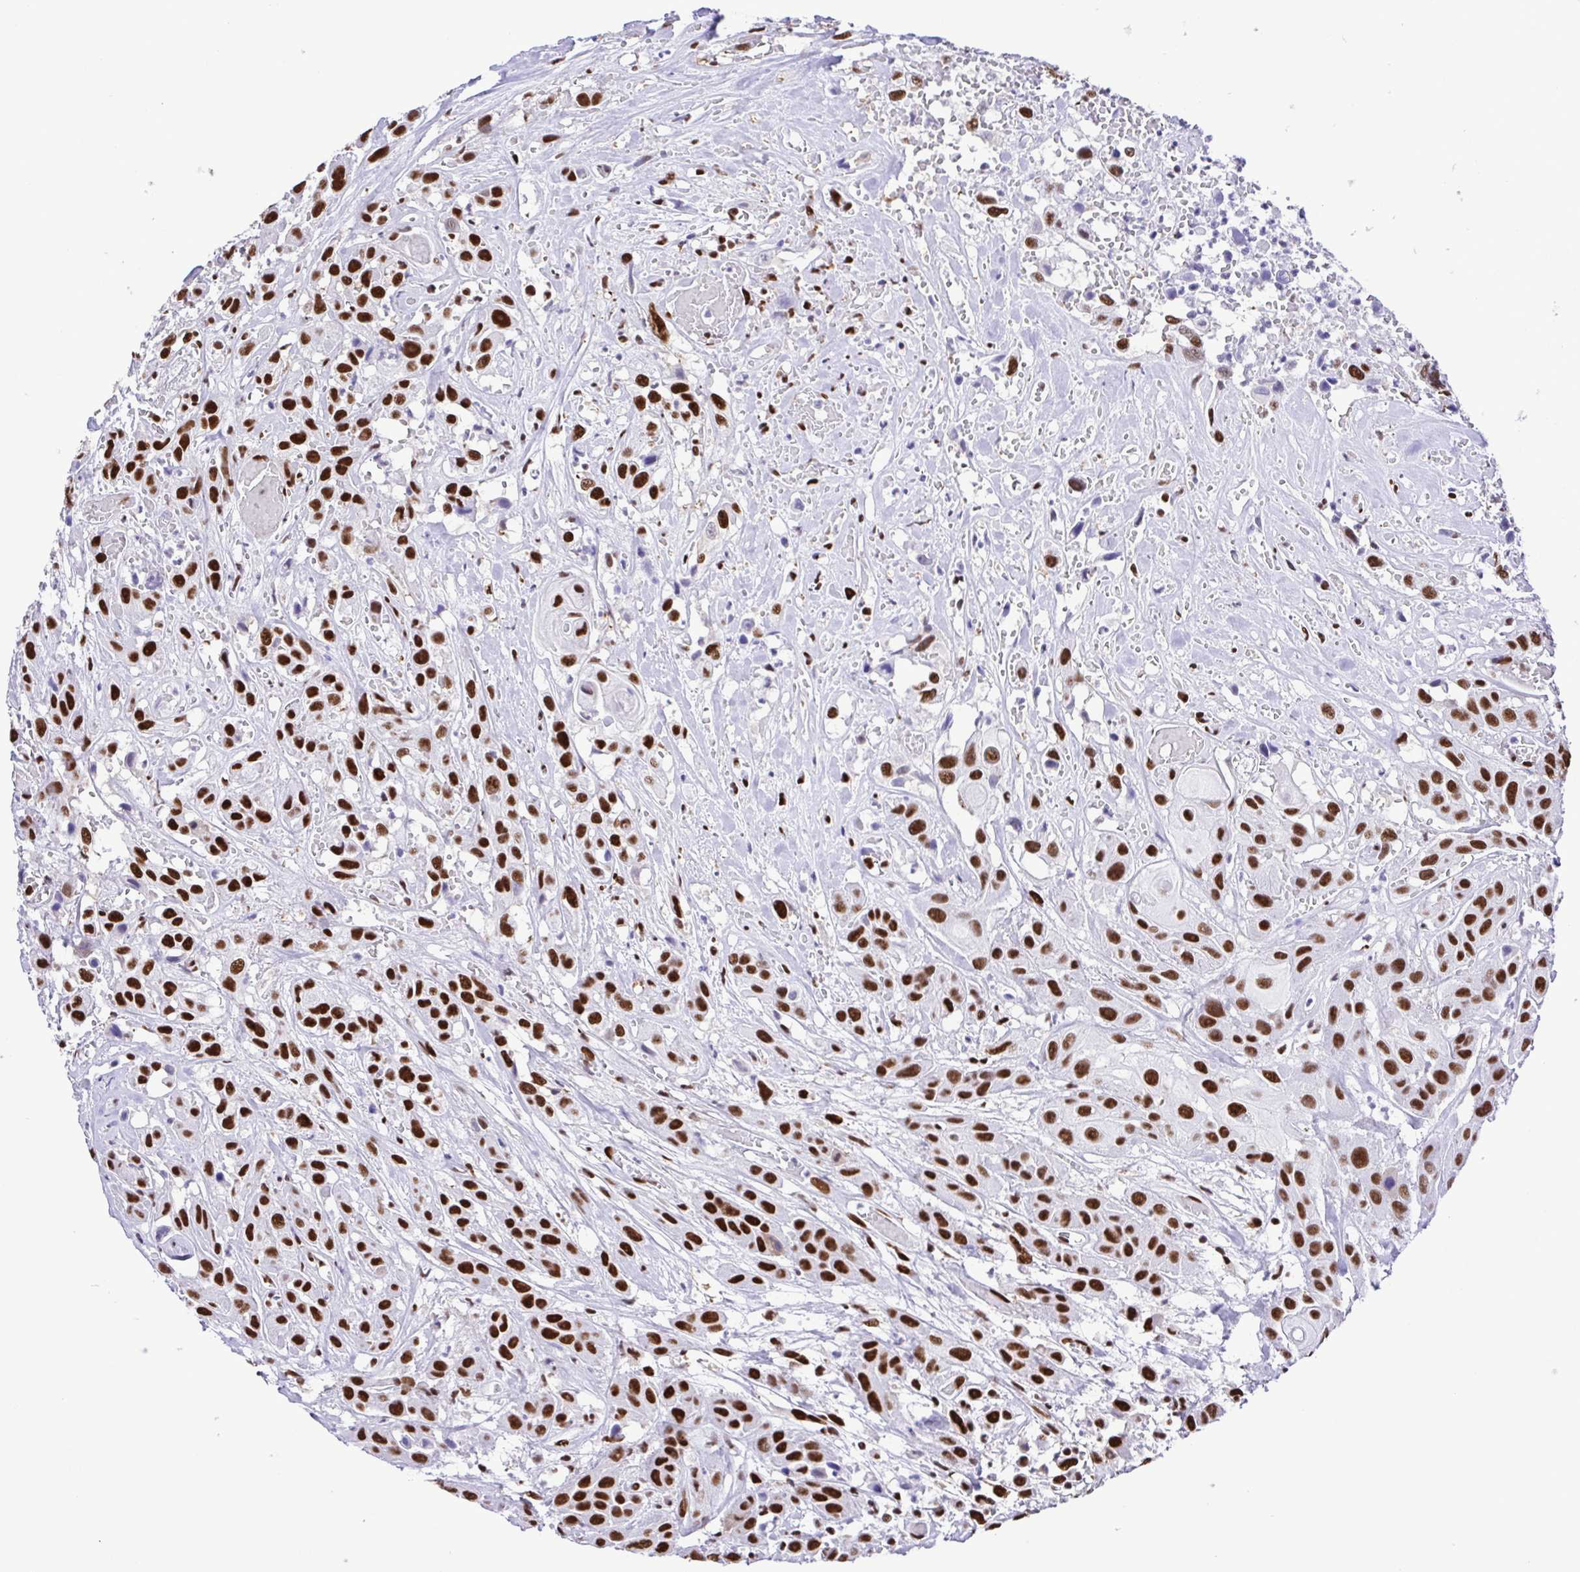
{"staining": {"intensity": "strong", "quantity": ">75%", "location": "nuclear"}, "tissue": "head and neck cancer", "cell_type": "Tumor cells", "image_type": "cancer", "snomed": [{"axis": "morphology", "description": "Squamous cell carcinoma, NOS"}, {"axis": "topography", "description": "Head-Neck"}], "caption": "The photomicrograph reveals immunohistochemical staining of squamous cell carcinoma (head and neck). There is strong nuclear staining is appreciated in approximately >75% of tumor cells.", "gene": "TRIM28", "patient": {"sex": "male", "age": 57}}